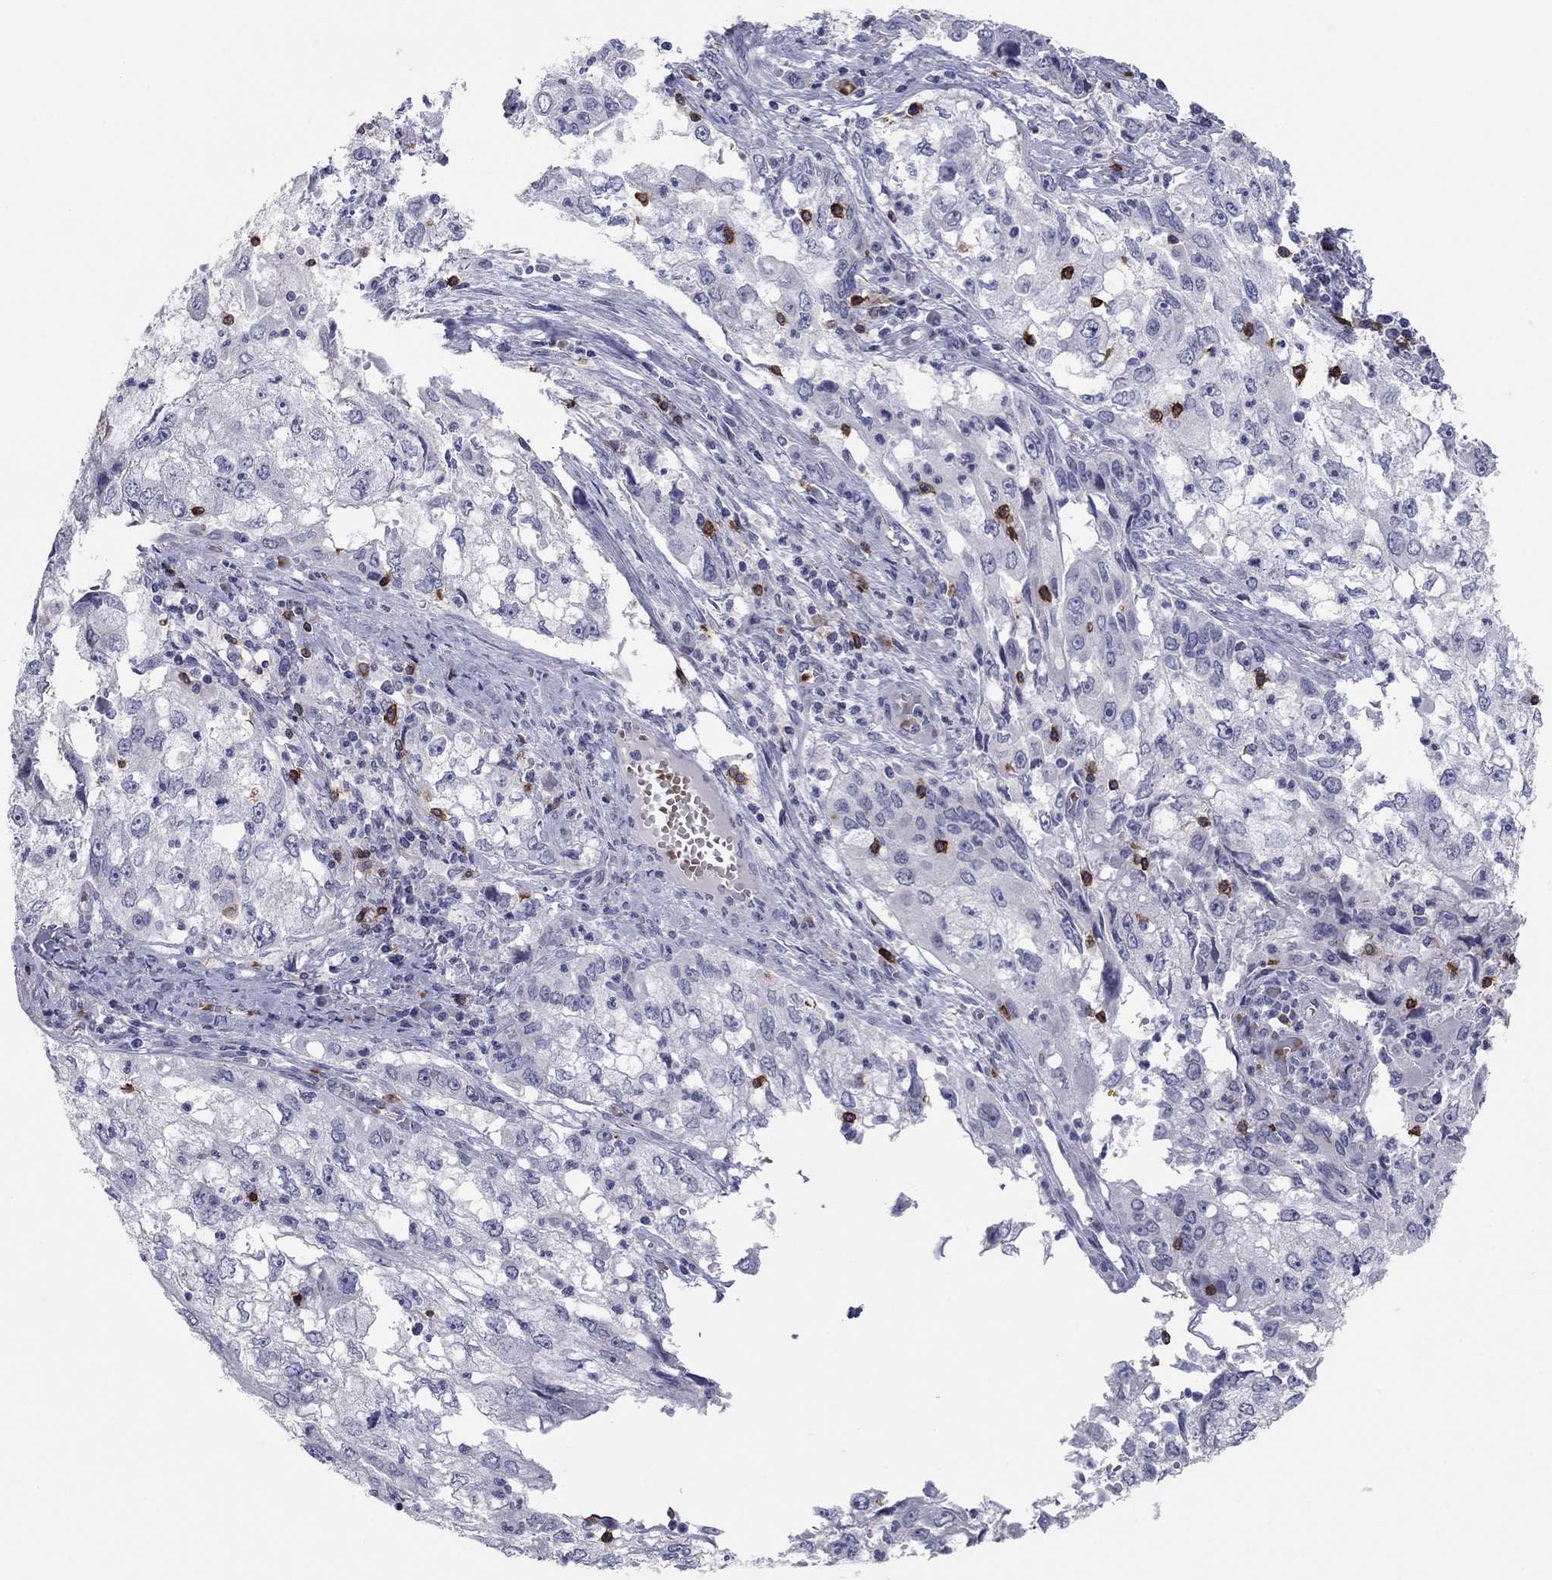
{"staining": {"intensity": "negative", "quantity": "none", "location": "none"}, "tissue": "cervical cancer", "cell_type": "Tumor cells", "image_type": "cancer", "snomed": [{"axis": "morphology", "description": "Squamous cell carcinoma, NOS"}, {"axis": "topography", "description": "Cervix"}], "caption": "Human squamous cell carcinoma (cervical) stained for a protein using immunohistochemistry reveals no expression in tumor cells.", "gene": "ITGAE", "patient": {"sex": "female", "age": 36}}